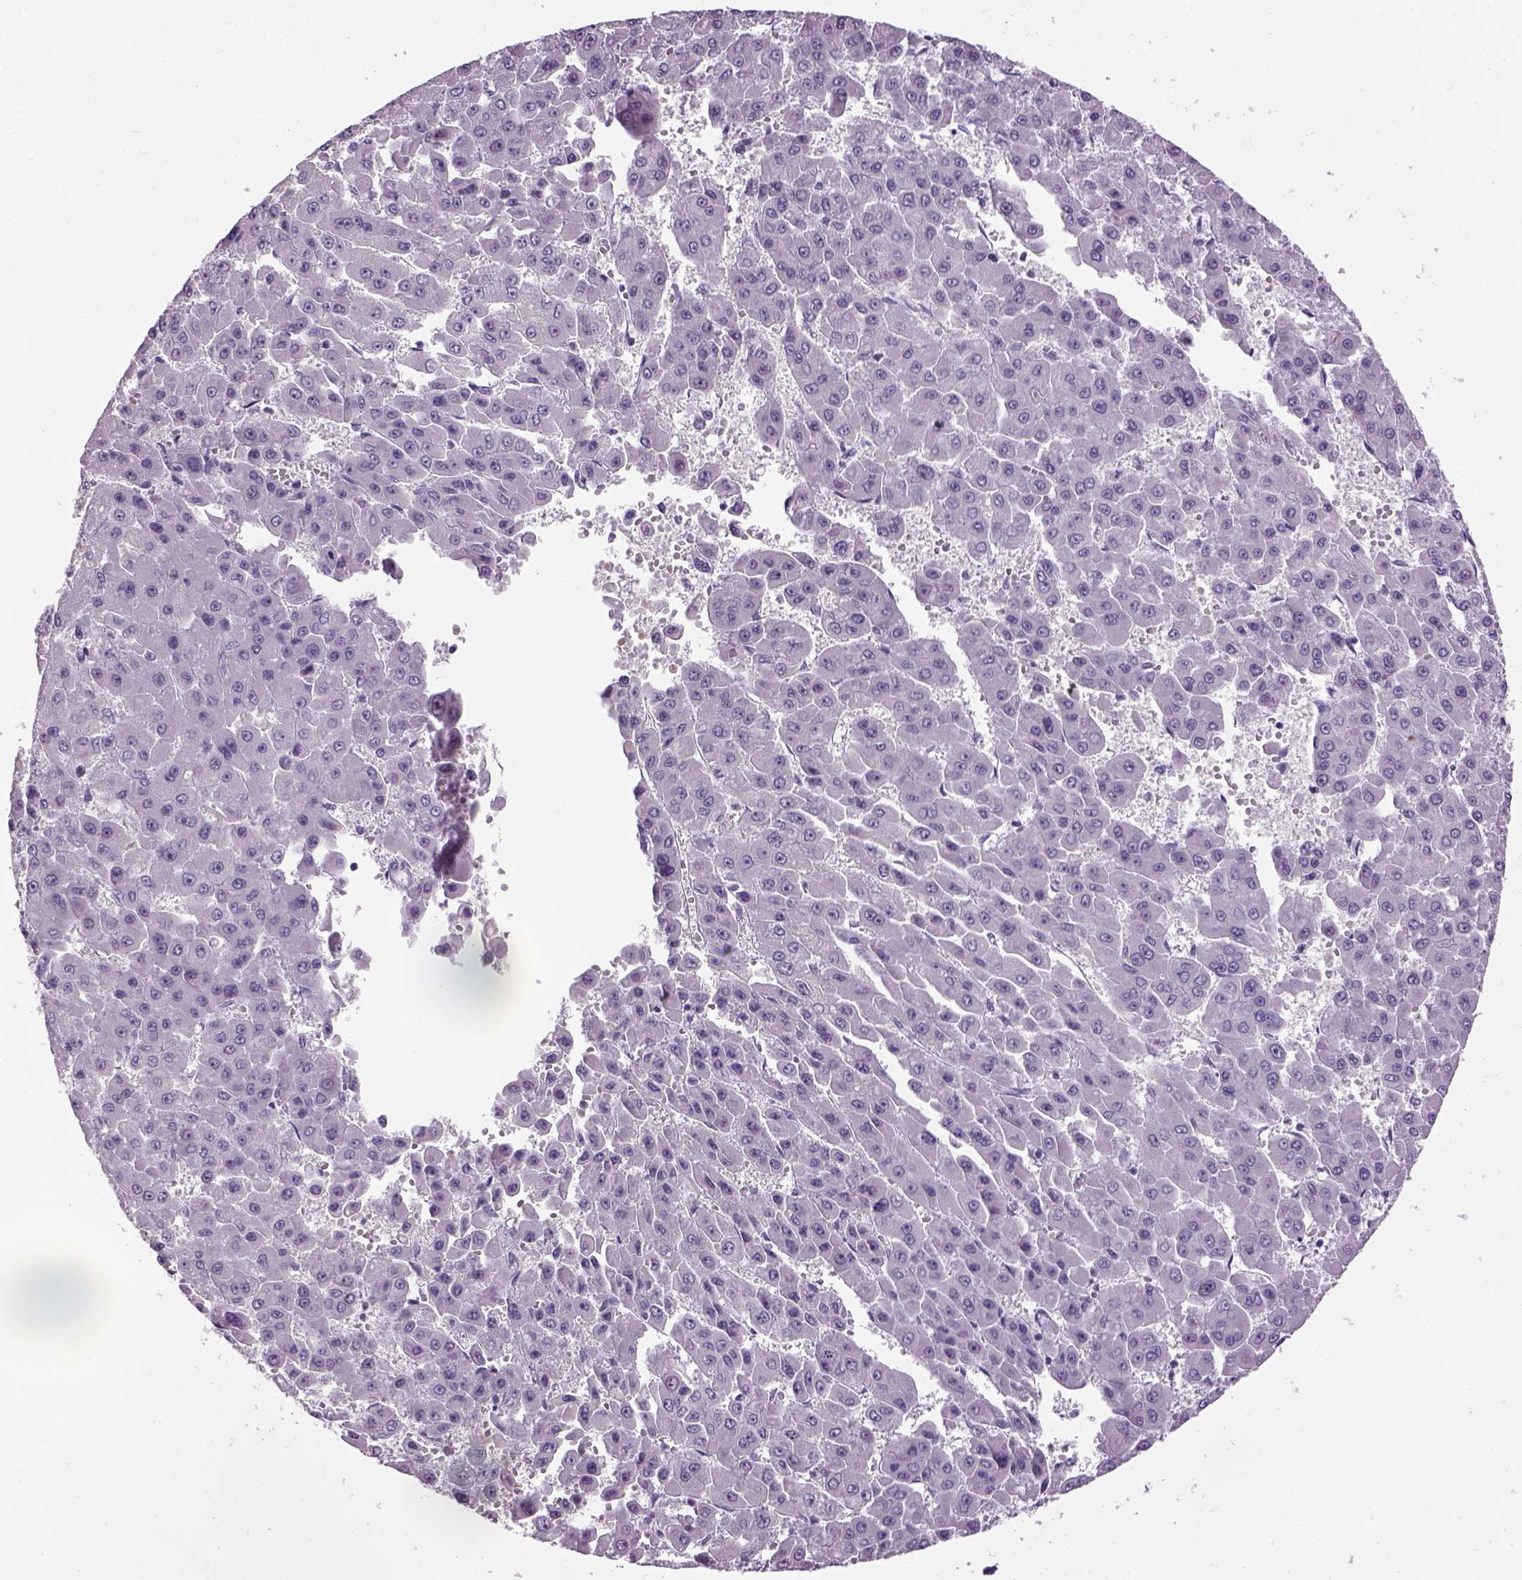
{"staining": {"intensity": "negative", "quantity": "none", "location": "none"}, "tissue": "liver cancer", "cell_type": "Tumor cells", "image_type": "cancer", "snomed": [{"axis": "morphology", "description": "Carcinoma, Hepatocellular, NOS"}, {"axis": "topography", "description": "Liver"}], "caption": "A high-resolution photomicrograph shows immunohistochemistry (IHC) staining of liver cancer (hepatocellular carcinoma), which displays no significant expression in tumor cells.", "gene": "GABRB2", "patient": {"sex": "male", "age": 78}}